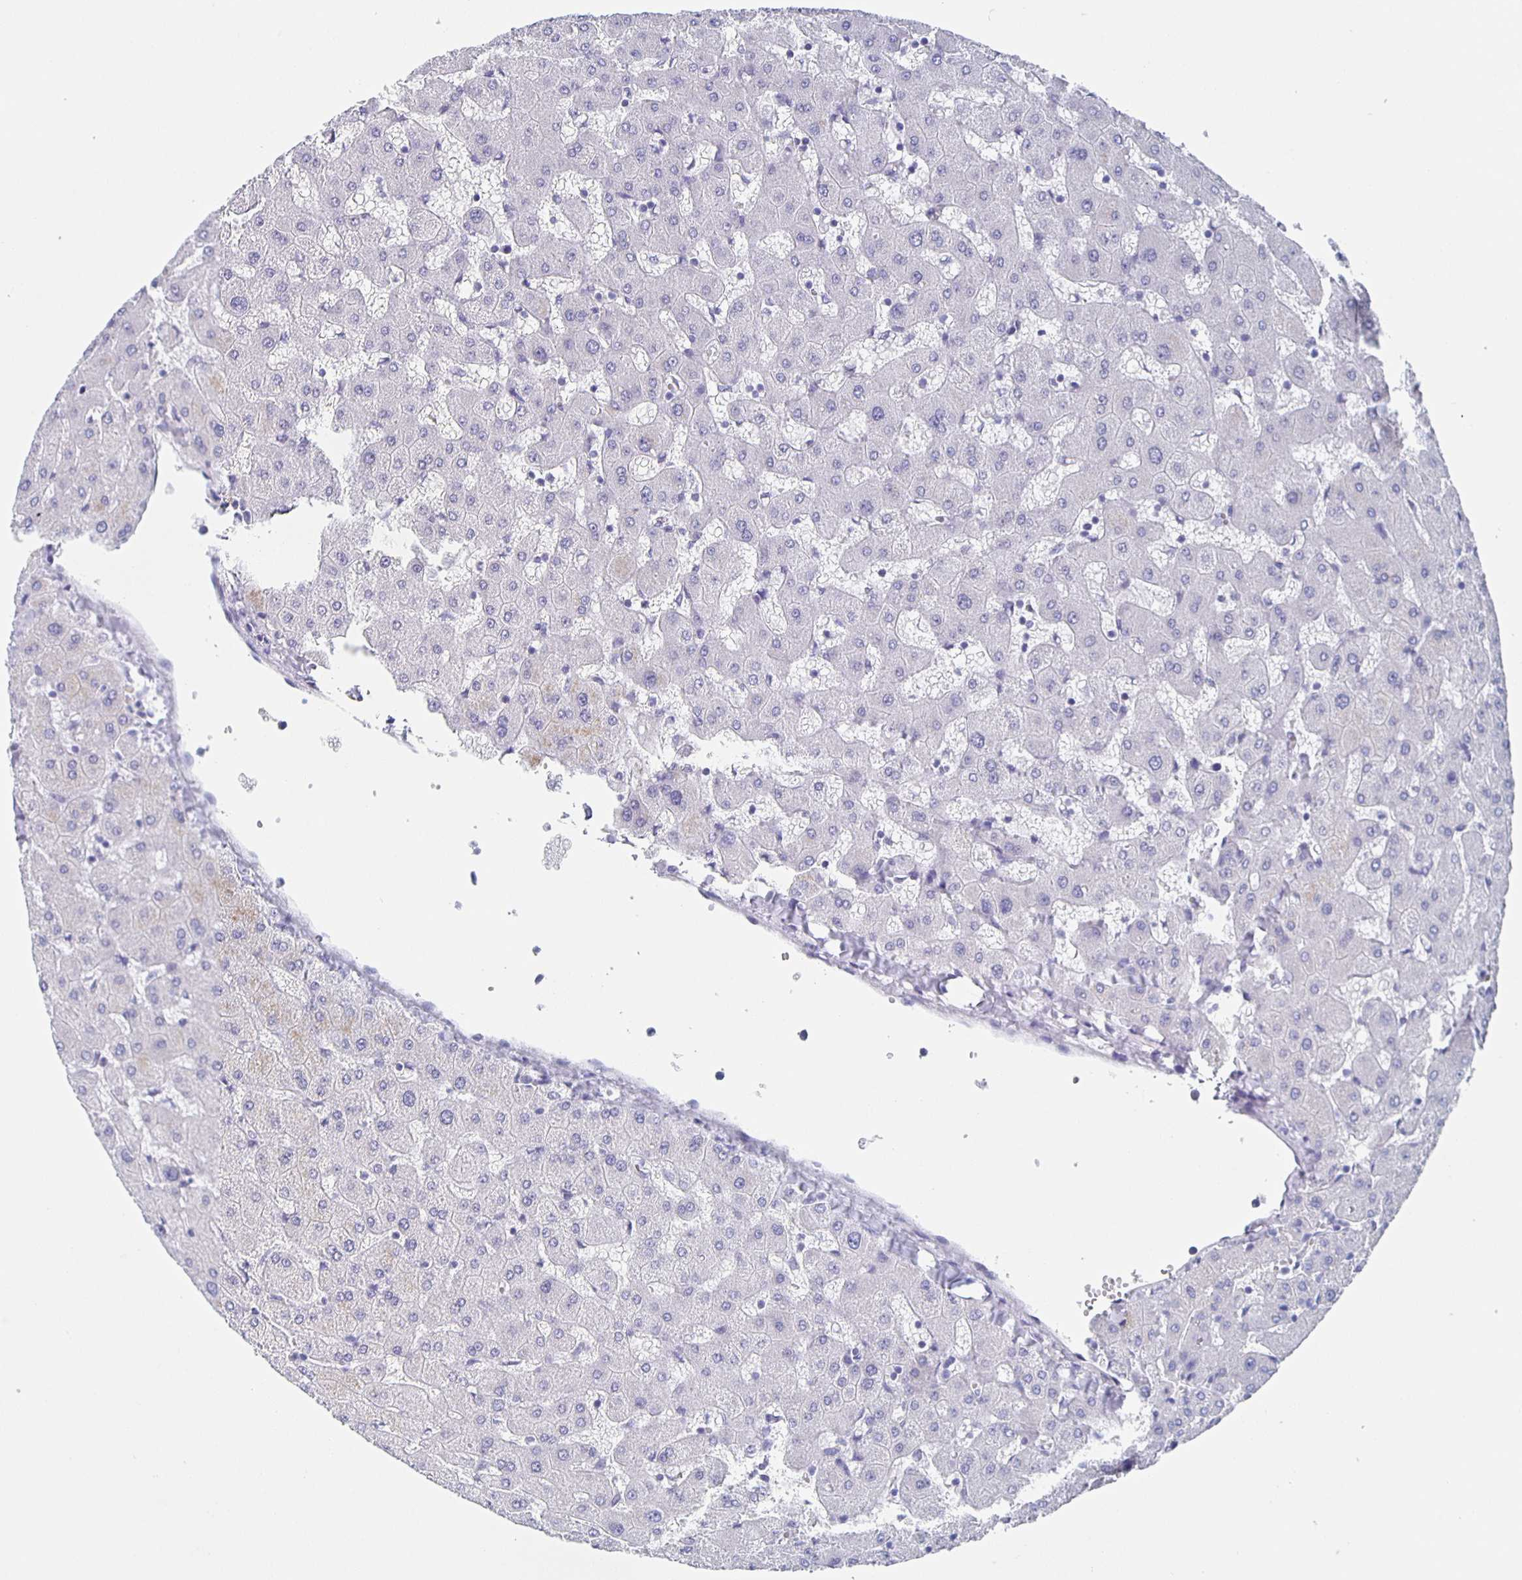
{"staining": {"intensity": "negative", "quantity": "none", "location": "none"}, "tissue": "liver", "cell_type": "Cholangiocytes", "image_type": "normal", "snomed": [{"axis": "morphology", "description": "Normal tissue, NOS"}, {"axis": "topography", "description": "Liver"}], "caption": "This is an immunohistochemistry micrograph of normal human liver. There is no staining in cholangiocytes.", "gene": "CCDC17", "patient": {"sex": "female", "age": 63}}